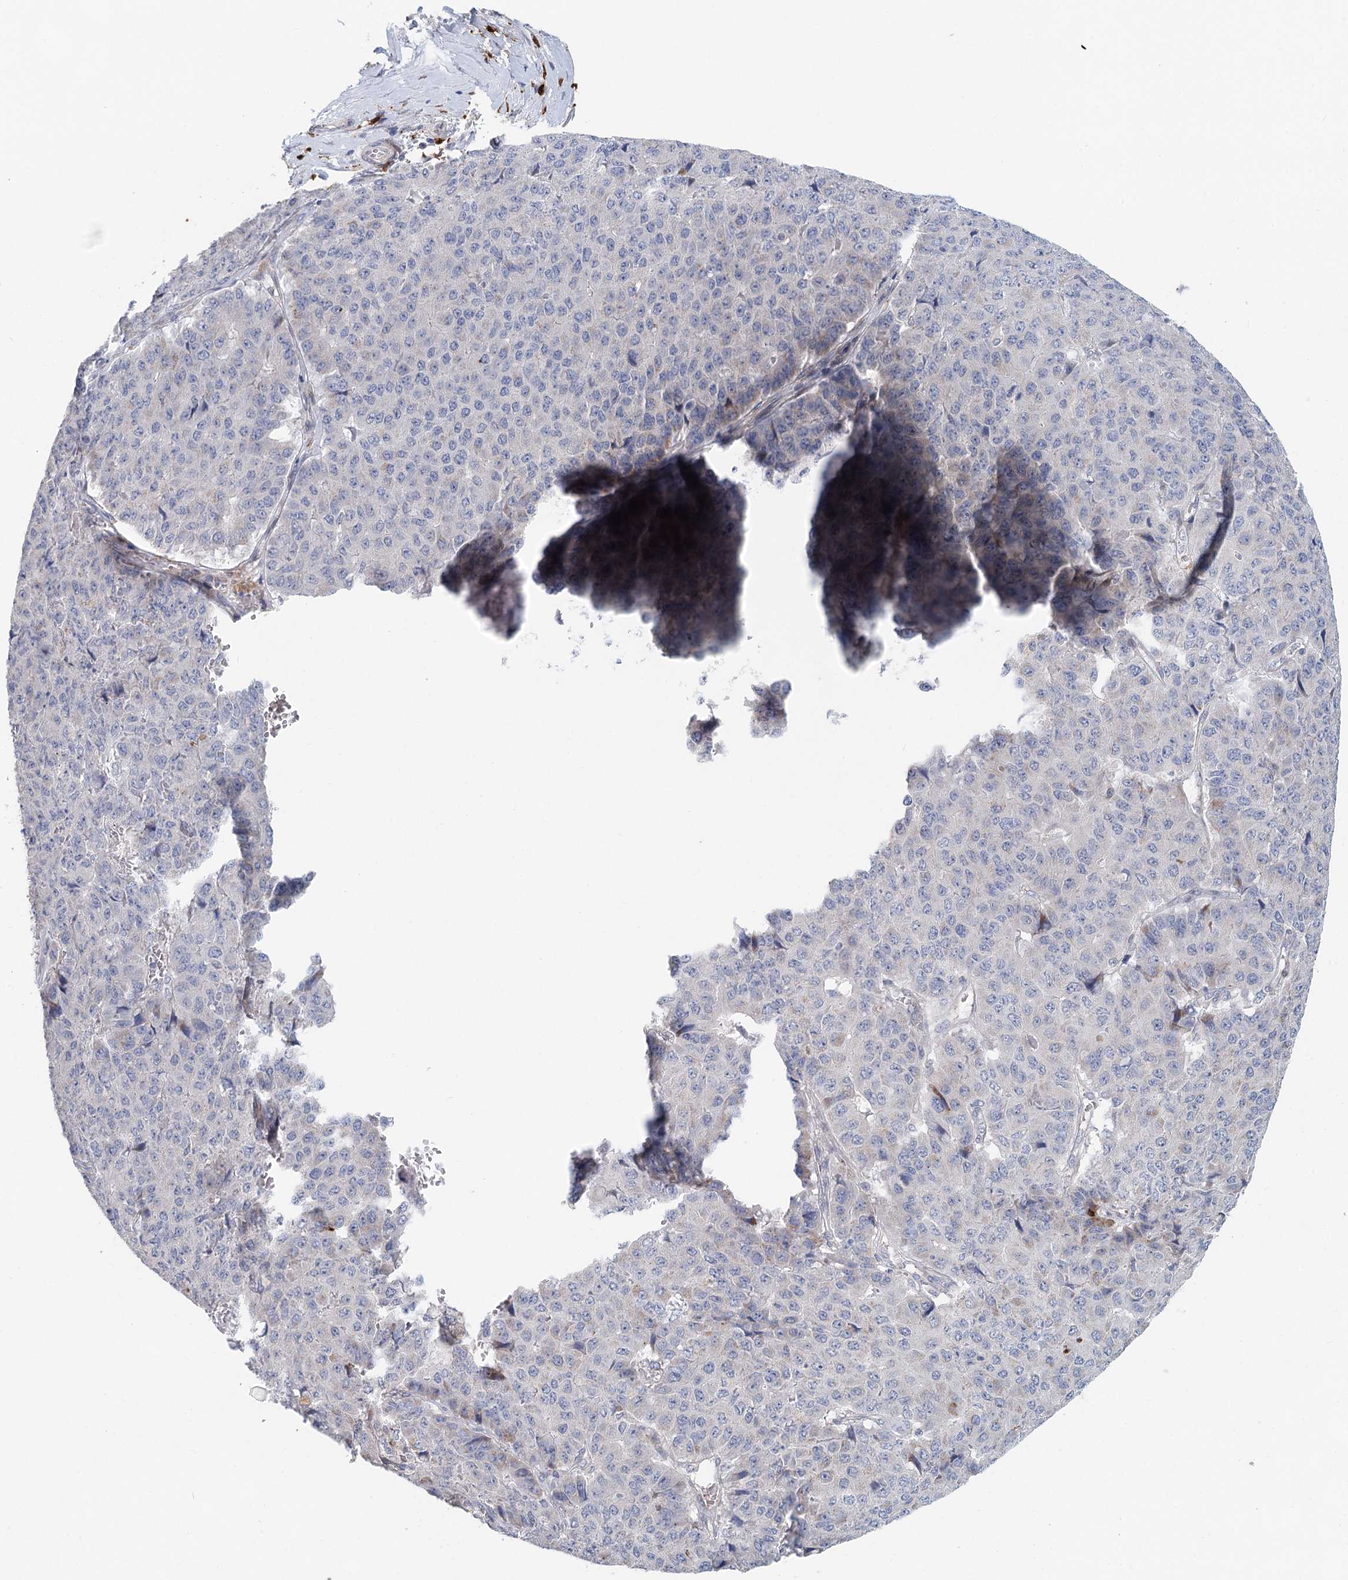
{"staining": {"intensity": "negative", "quantity": "none", "location": "none"}, "tissue": "pancreatic cancer", "cell_type": "Tumor cells", "image_type": "cancer", "snomed": [{"axis": "morphology", "description": "Adenocarcinoma, NOS"}, {"axis": "topography", "description": "Pancreas"}], "caption": "Immunohistochemical staining of adenocarcinoma (pancreatic) shows no significant staining in tumor cells.", "gene": "SLC19A3", "patient": {"sex": "male", "age": 50}}